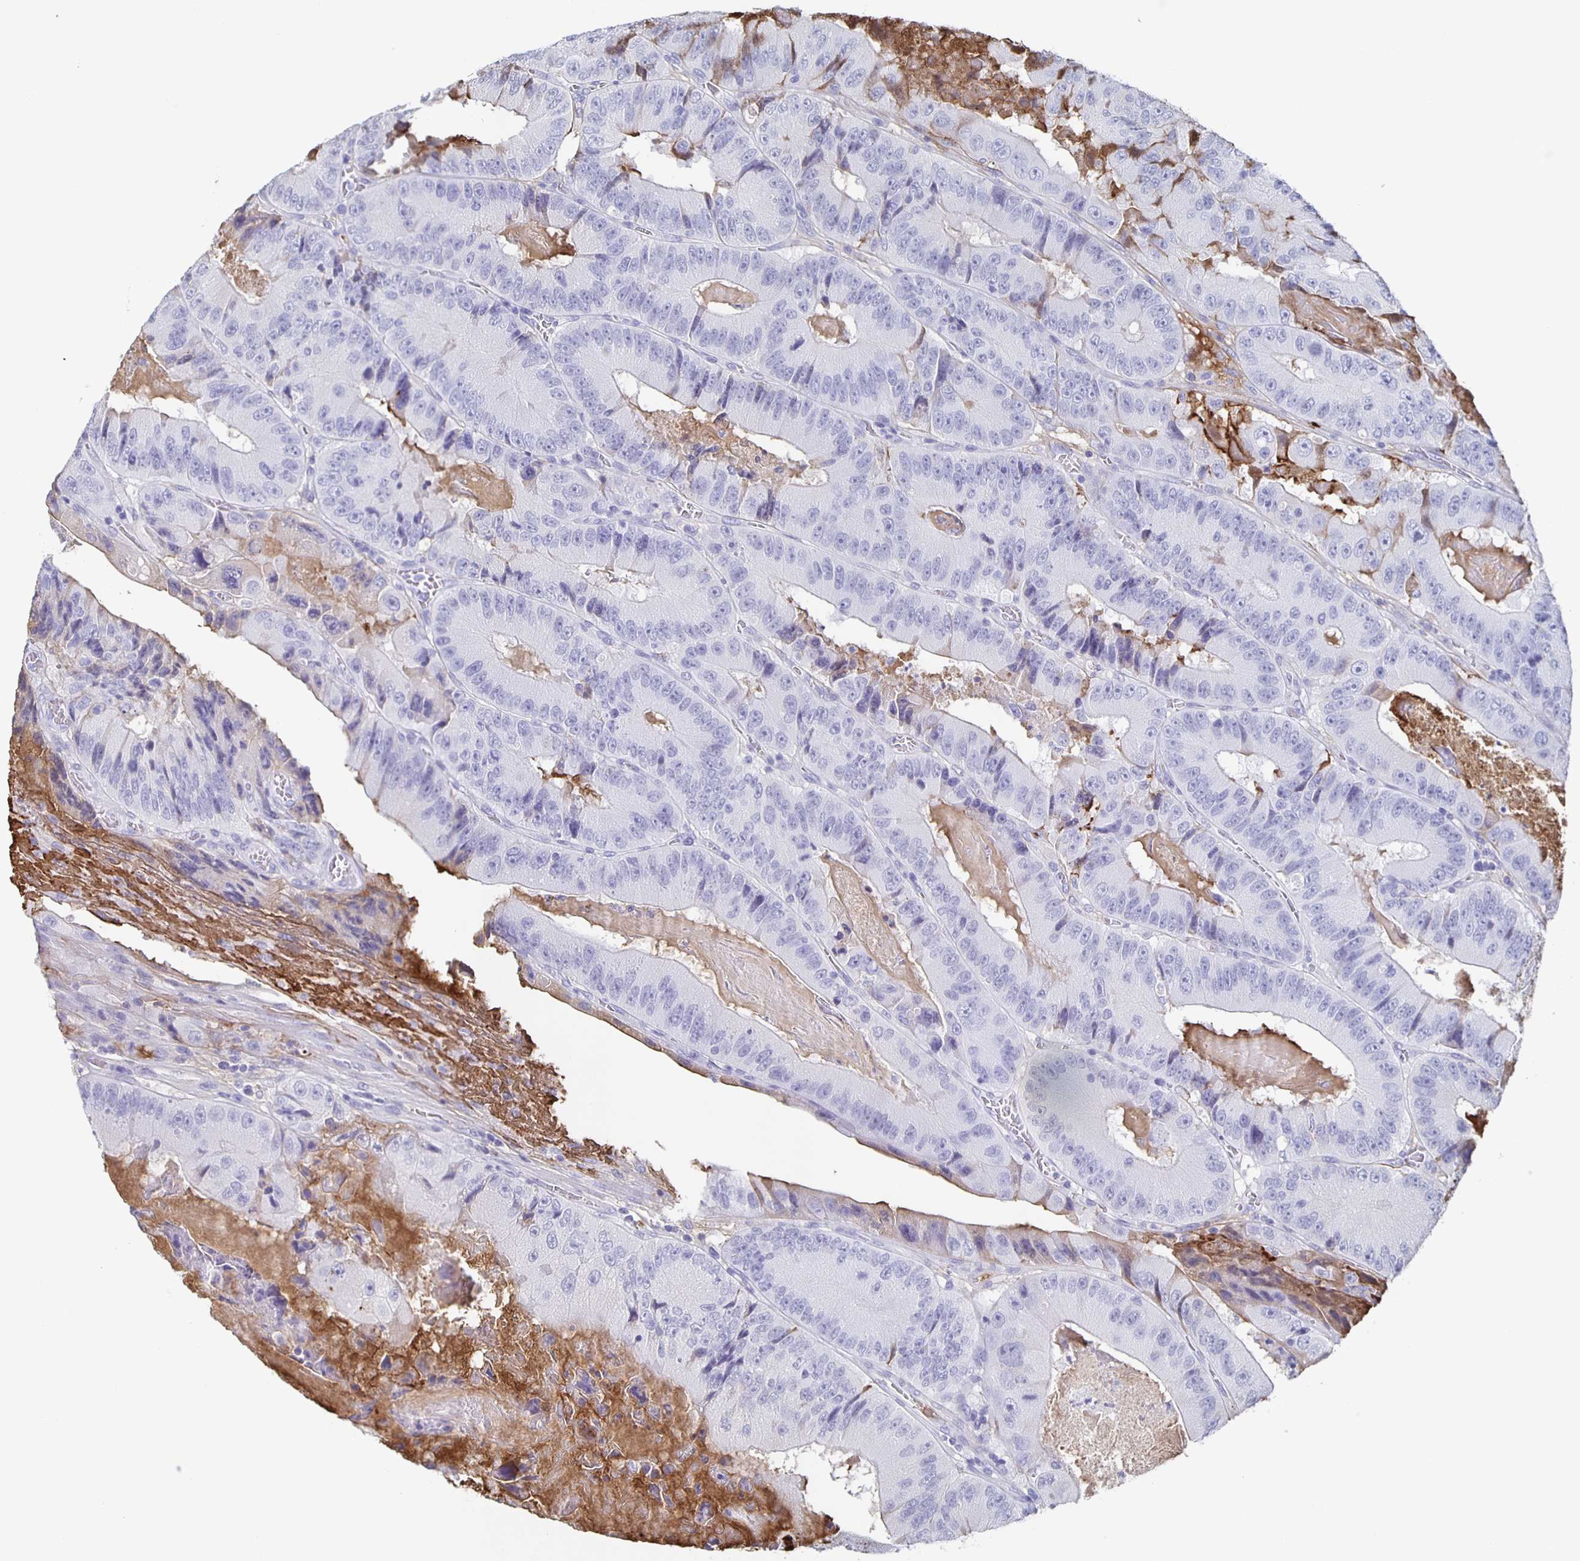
{"staining": {"intensity": "negative", "quantity": "none", "location": "none"}, "tissue": "colorectal cancer", "cell_type": "Tumor cells", "image_type": "cancer", "snomed": [{"axis": "morphology", "description": "Adenocarcinoma, NOS"}, {"axis": "topography", "description": "Colon"}], "caption": "This is an immunohistochemistry (IHC) photomicrograph of human colorectal adenocarcinoma. There is no positivity in tumor cells.", "gene": "FGA", "patient": {"sex": "female", "age": 86}}